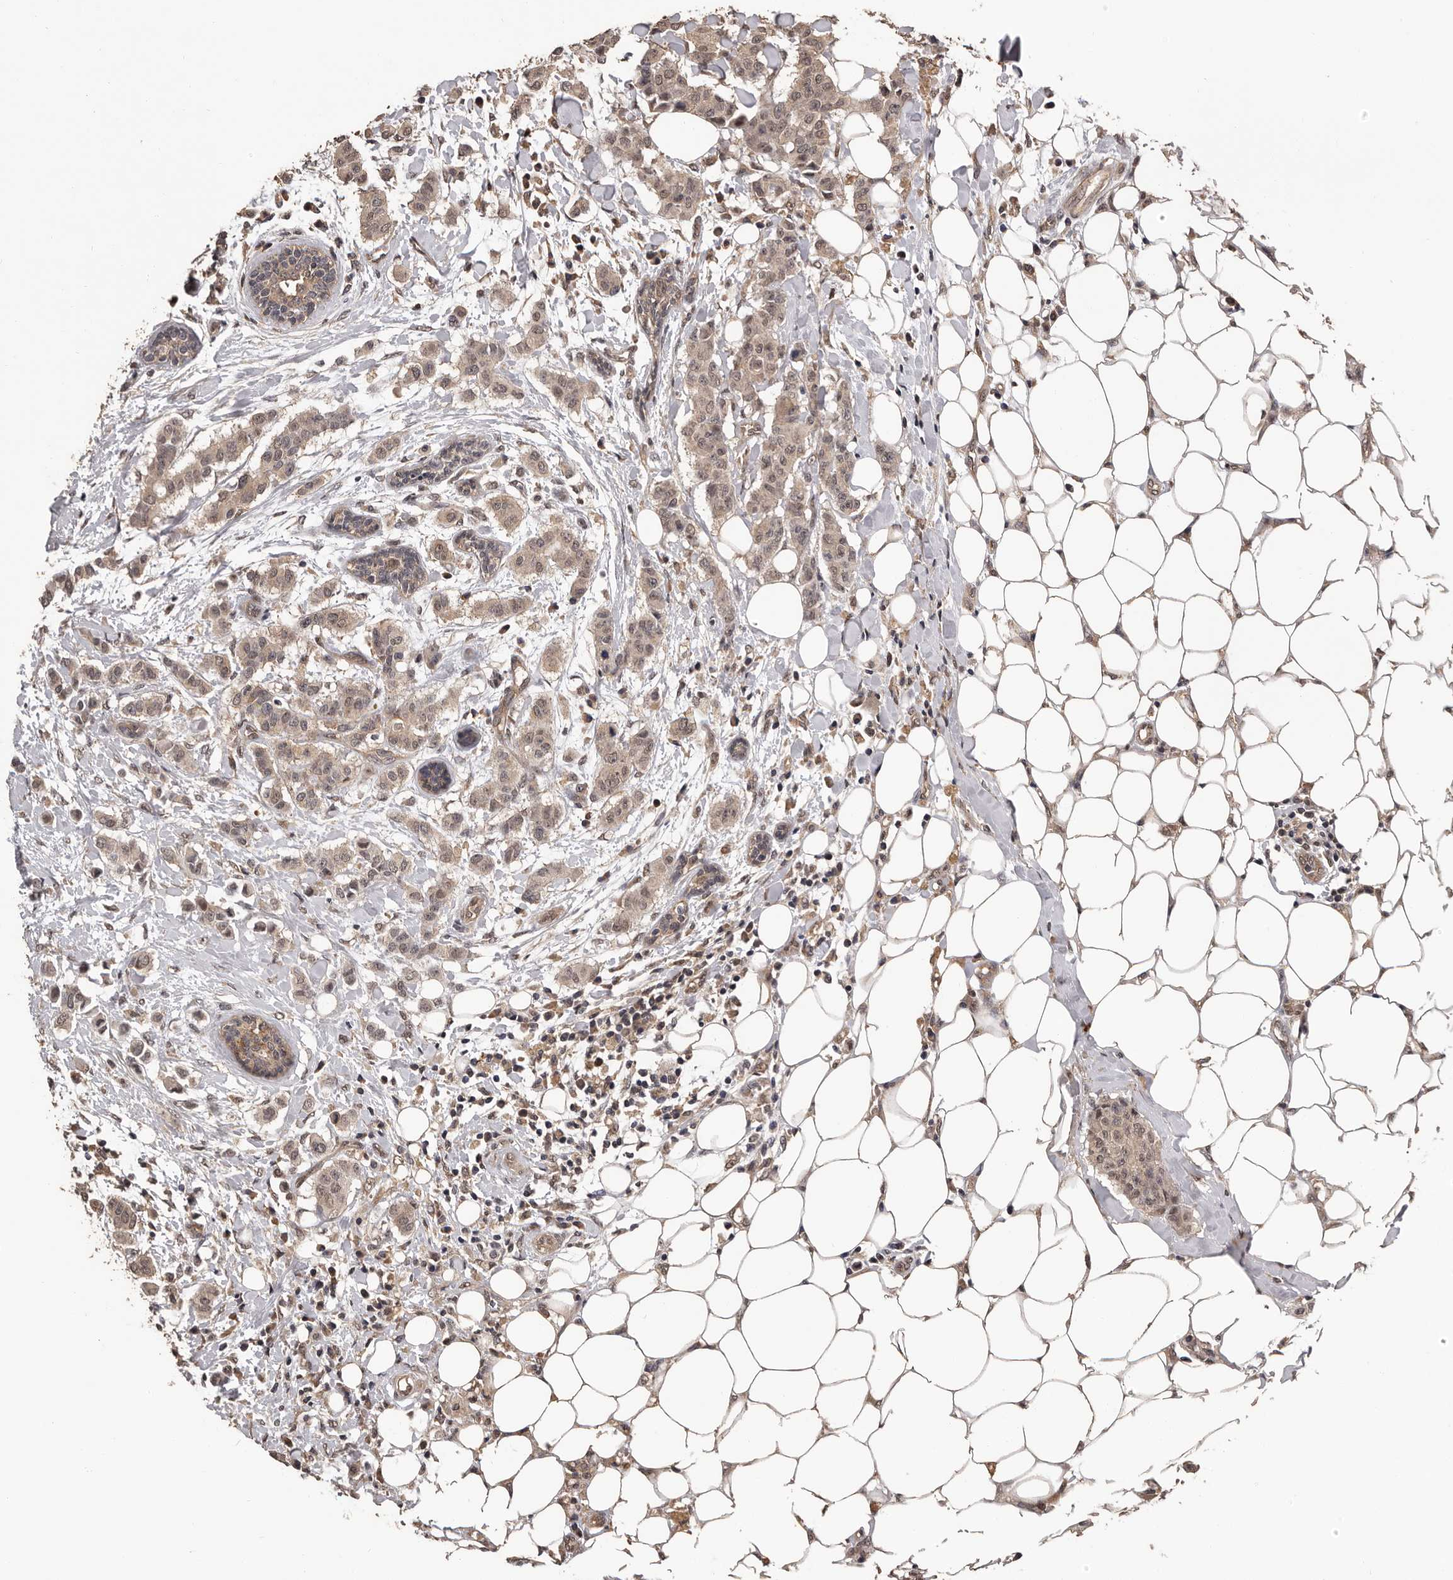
{"staining": {"intensity": "weak", "quantity": ">75%", "location": "cytoplasmic/membranous"}, "tissue": "breast cancer", "cell_type": "Tumor cells", "image_type": "cancer", "snomed": [{"axis": "morphology", "description": "Duct carcinoma"}, {"axis": "topography", "description": "Breast"}], "caption": "Breast cancer (invasive ductal carcinoma) tissue reveals weak cytoplasmic/membranous staining in about >75% of tumor cells, visualized by immunohistochemistry.", "gene": "VPS37A", "patient": {"sex": "female", "age": 40}}